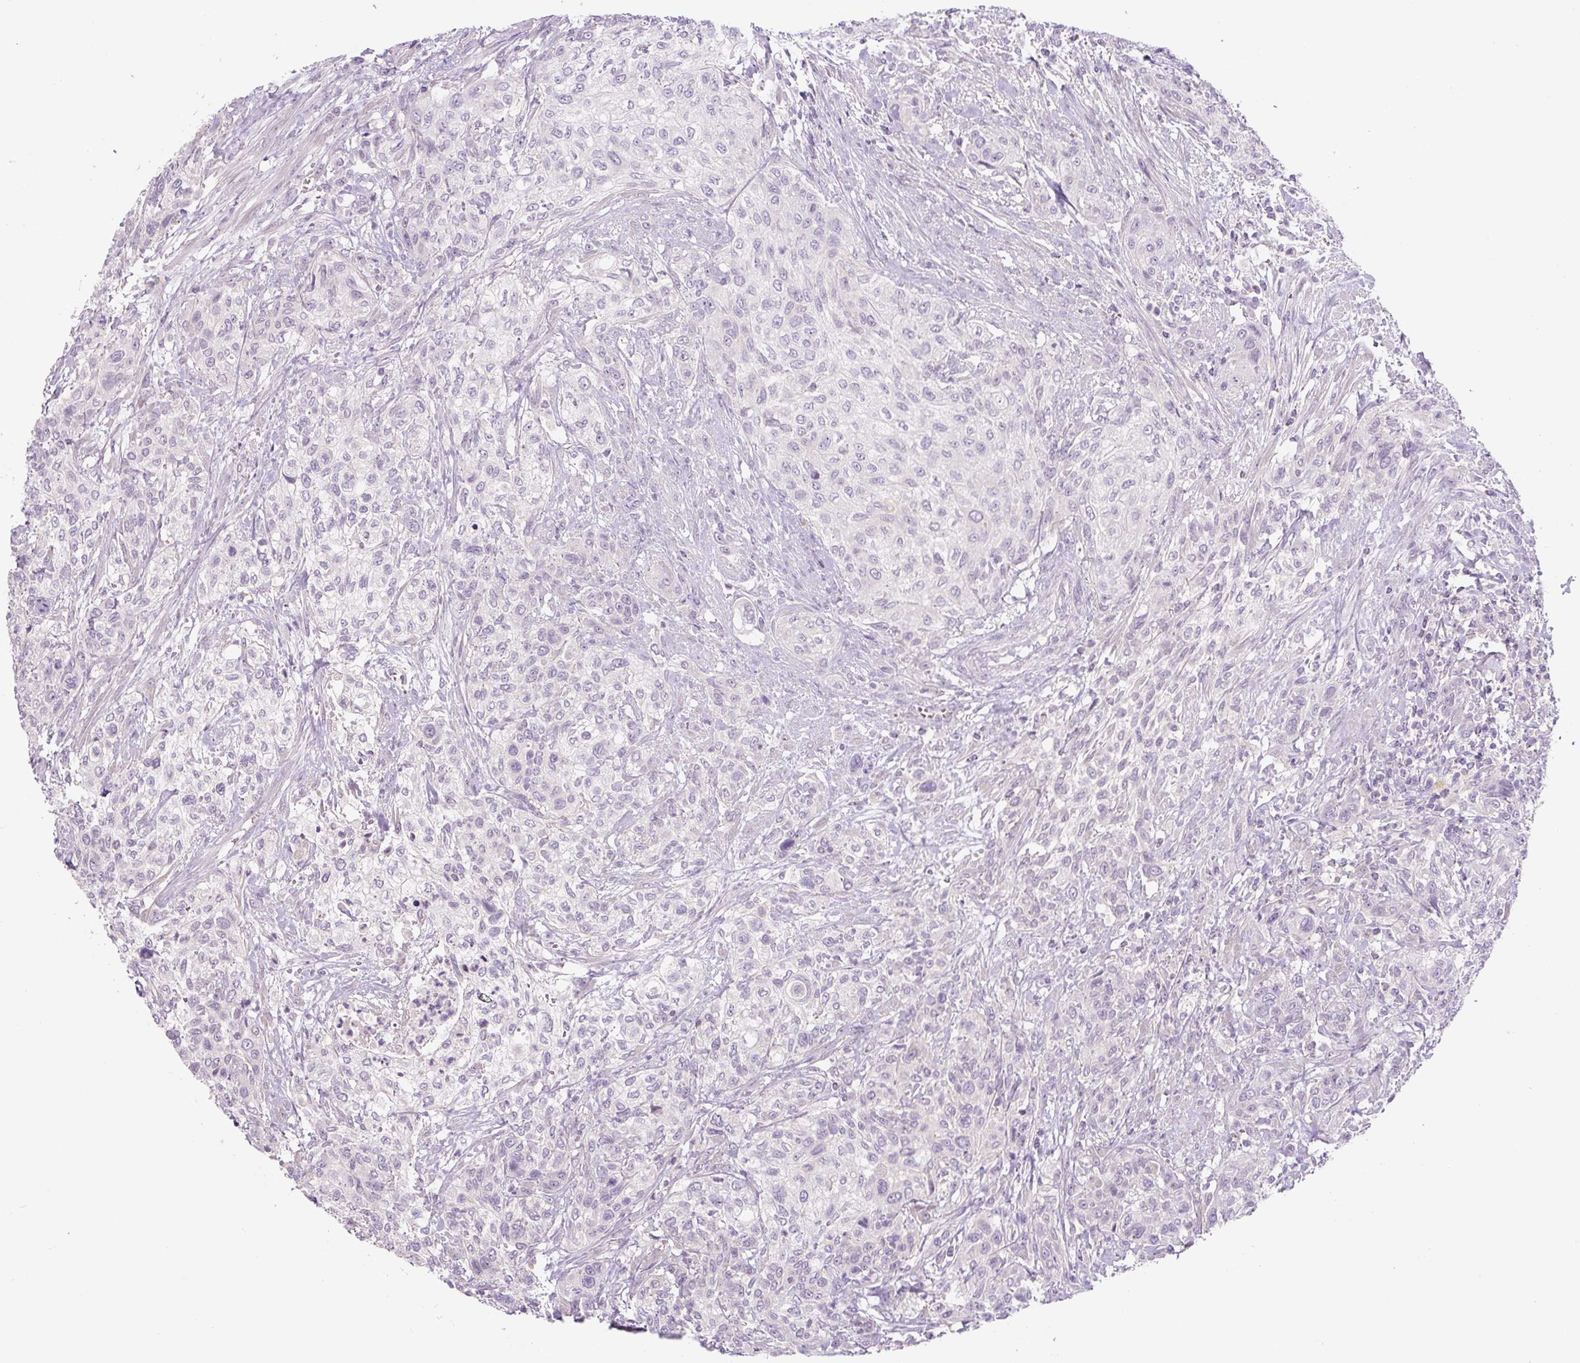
{"staining": {"intensity": "negative", "quantity": "none", "location": "none"}, "tissue": "urothelial cancer", "cell_type": "Tumor cells", "image_type": "cancer", "snomed": [{"axis": "morphology", "description": "Normal tissue, NOS"}, {"axis": "morphology", "description": "Urothelial carcinoma, NOS"}, {"axis": "topography", "description": "Urinary bladder"}, {"axis": "topography", "description": "Peripheral nerve tissue"}], "caption": "An IHC photomicrograph of transitional cell carcinoma is shown. There is no staining in tumor cells of transitional cell carcinoma.", "gene": "YIF1B", "patient": {"sex": "male", "age": 35}}